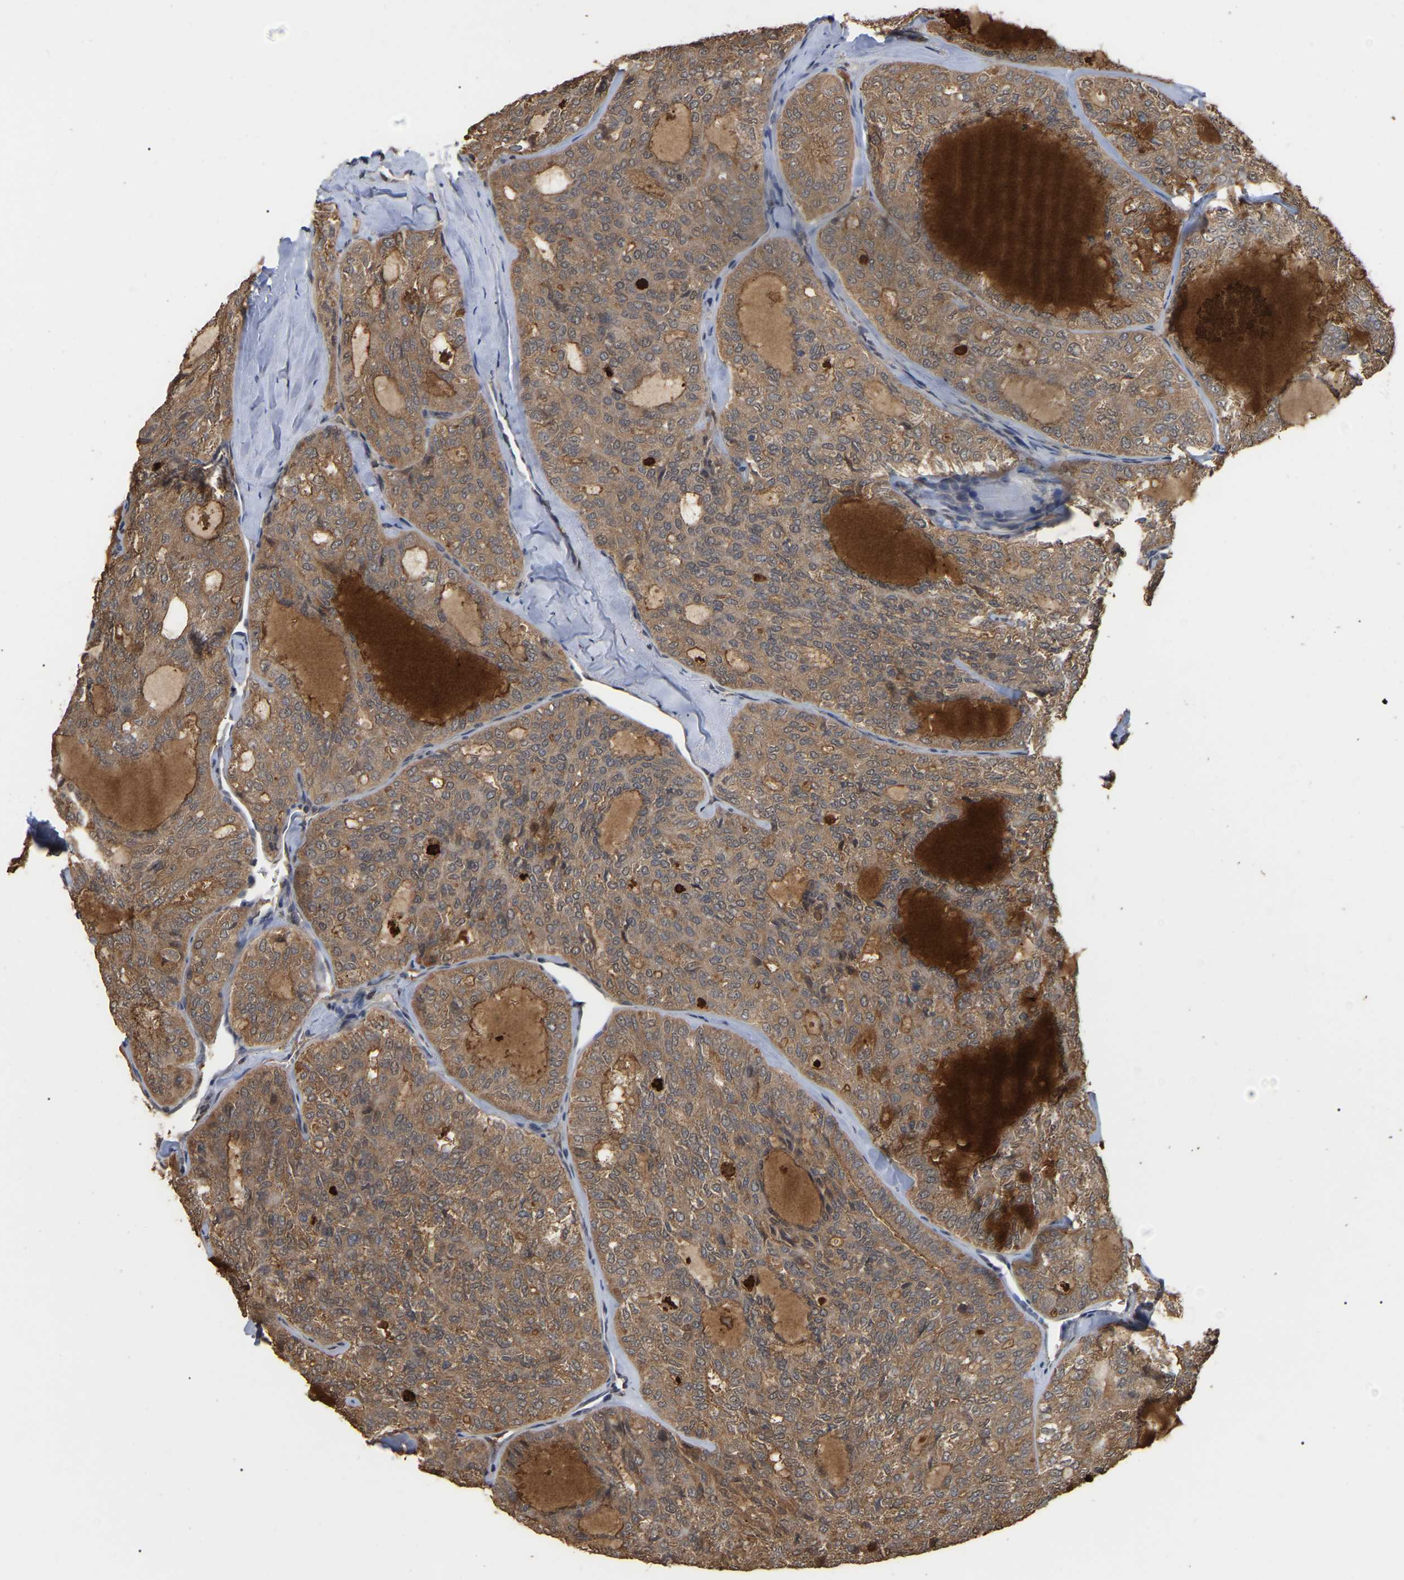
{"staining": {"intensity": "moderate", "quantity": ">75%", "location": "cytoplasmic/membranous"}, "tissue": "thyroid cancer", "cell_type": "Tumor cells", "image_type": "cancer", "snomed": [{"axis": "morphology", "description": "Follicular adenoma carcinoma, NOS"}, {"axis": "topography", "description": "Thyroid gland"}], "caption": "Immunohistochemical staining of thyroid cancer exhibits medium levels of moderate cytoplasmic/membranous staining in about >75% of tumor cells. (DAB (3,3'-diaminobenzidine) IHC with brightfield microscopy, high magnification).", "gene": "FAM219A", "patient": {"sex": "male", "age": 75}}